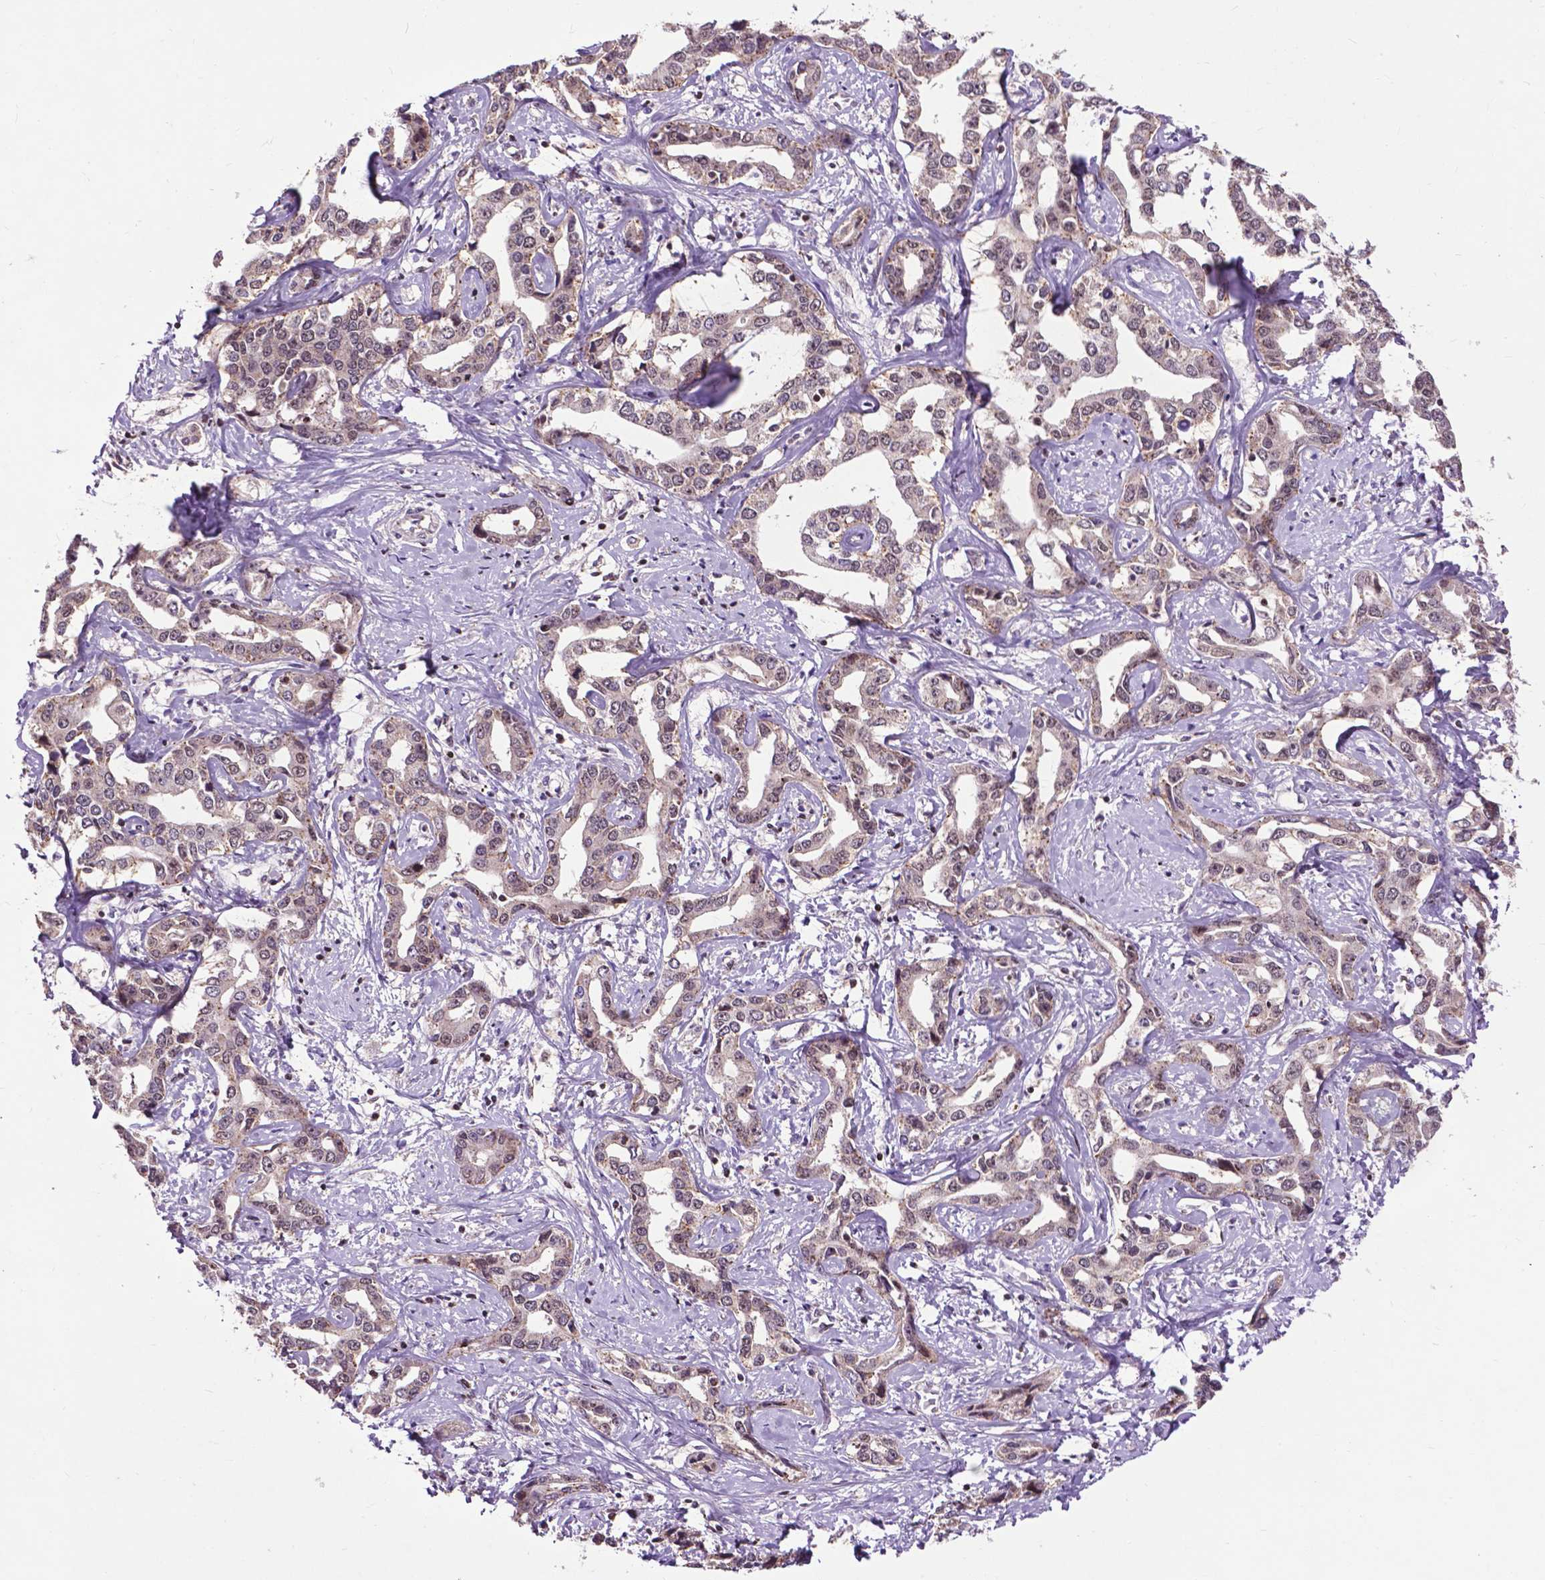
{"staining": {"intensity": "negative", "quantity": "none", "location": "none"}, "tissue": "liver cancer", "cell_type": "Tumor cells", "image_type": "cancer", "snomed": [{"axis": "morphology", "description": "Cholangiocarcinoma"}, {"axis": "topography", "description": "Liver"}], "caption": "The photomicrograph displays no significant staining in tumor cells of liver cancer (cholangiocarcinoma). (Stains: DAB IHC with hematoxylin counter stain, Microscopy: brightfield microscopy at high magnification).", "gene": "EAF1", "patient": {"sex": "male", "age": 59}}